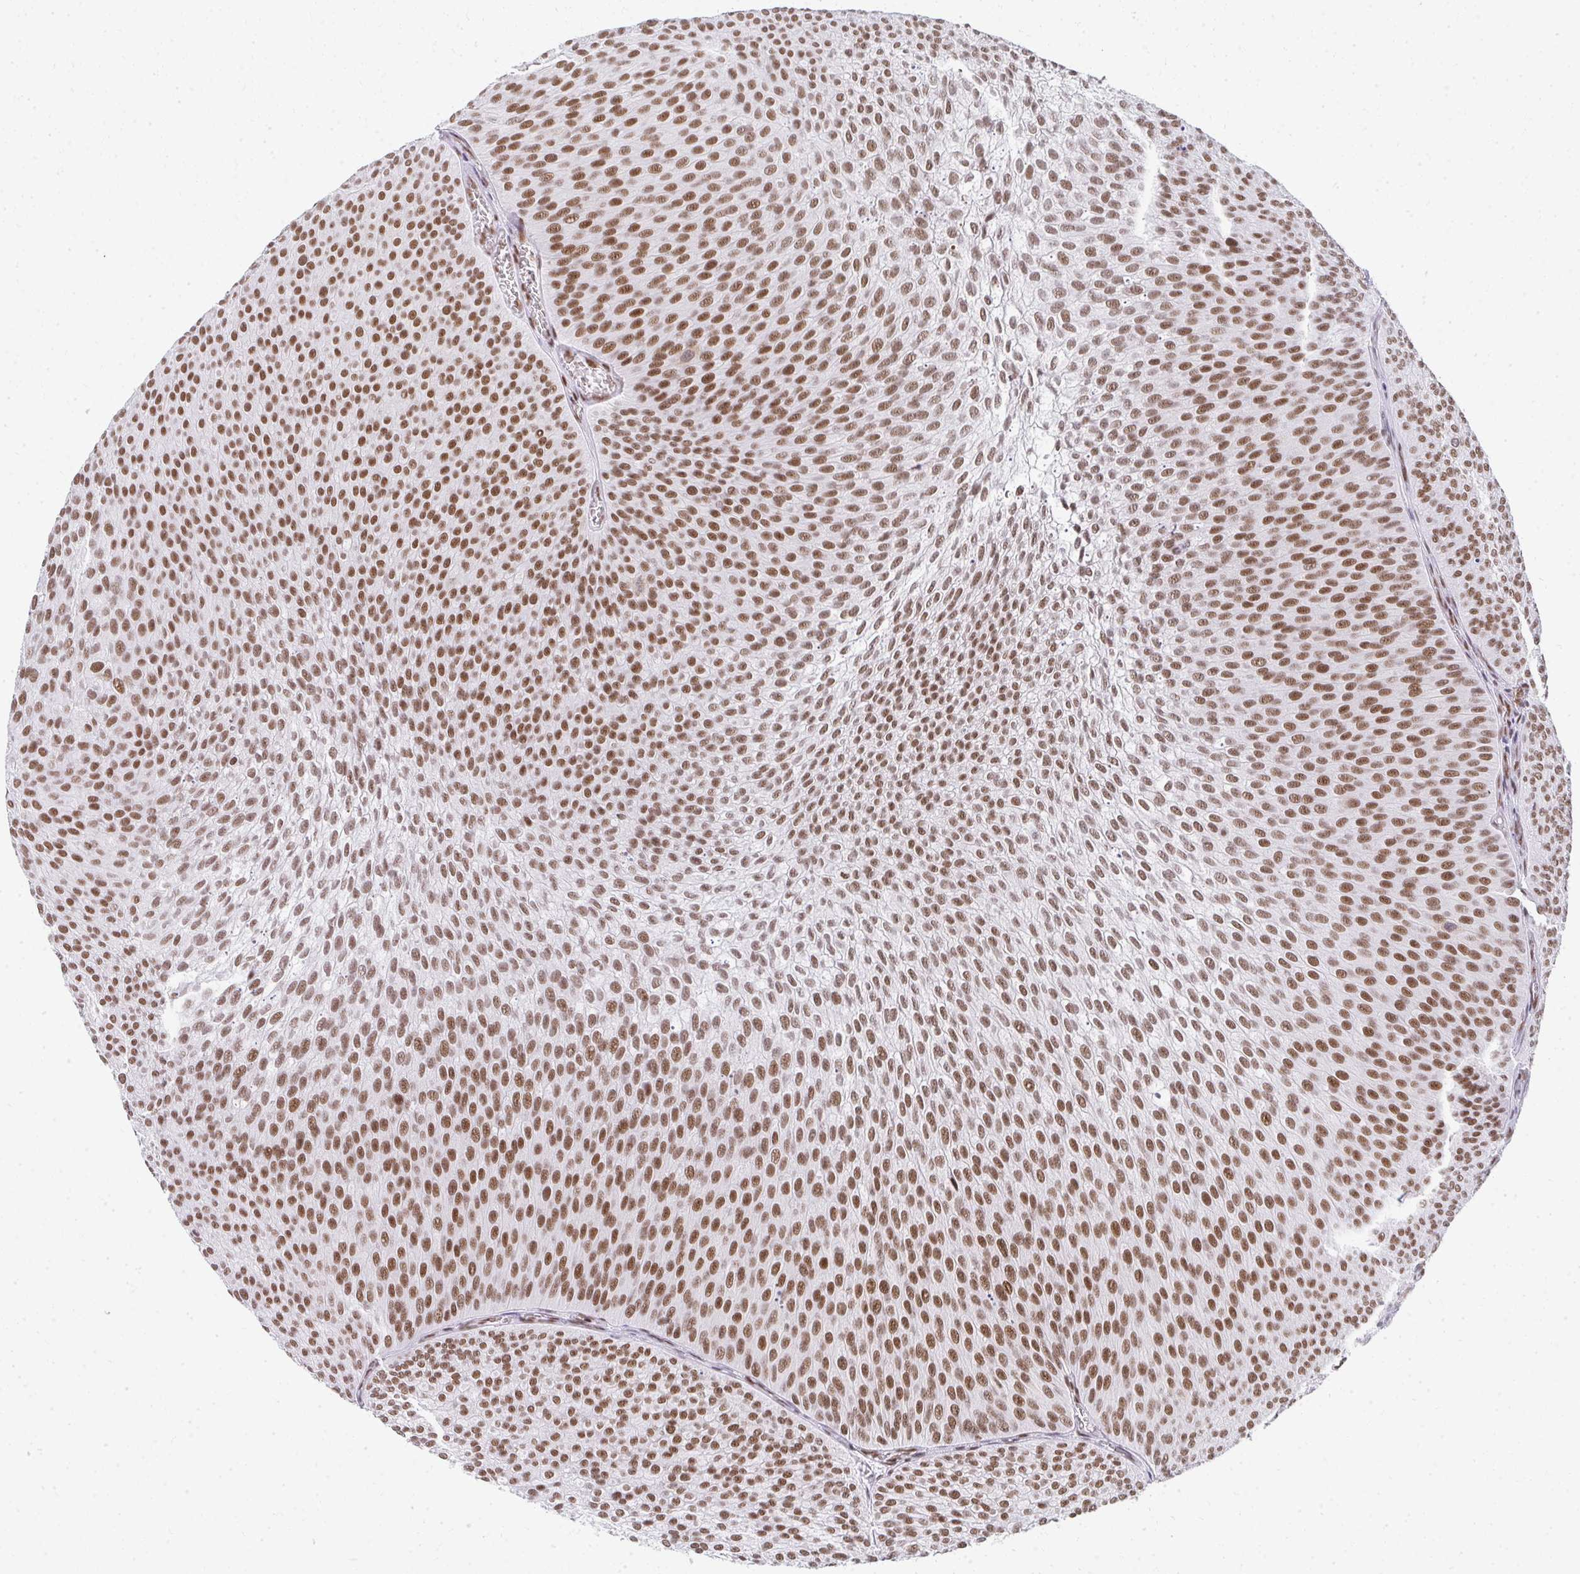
{"staining": {"intensity": "moderate", "quantity": ">75%", "location": "nuclear"}, "tissue": "urothelial cancer", "cell_type": "Tumor cells", "image_type": "cancer", "snomed": [{"axis": "morphology", "description": "Urothelial carcinoma, Low grade"}, {"axis": "topography", "description": "Urinary bladder"}], "caption": "IHC staining of urothelial cancer, which reveals medium levels of moderate nuclear staining in approximately >75% of tumor cells indicating moderate nuclear protein expression. The staining was performed using DAB (3,3'-diaminobenzidine) (brown) for protein detection and nuclei were counterstained in hematoxylin (blue).", "gene": "CREBBP", "patient": {"sex": "male", "age": 91}}